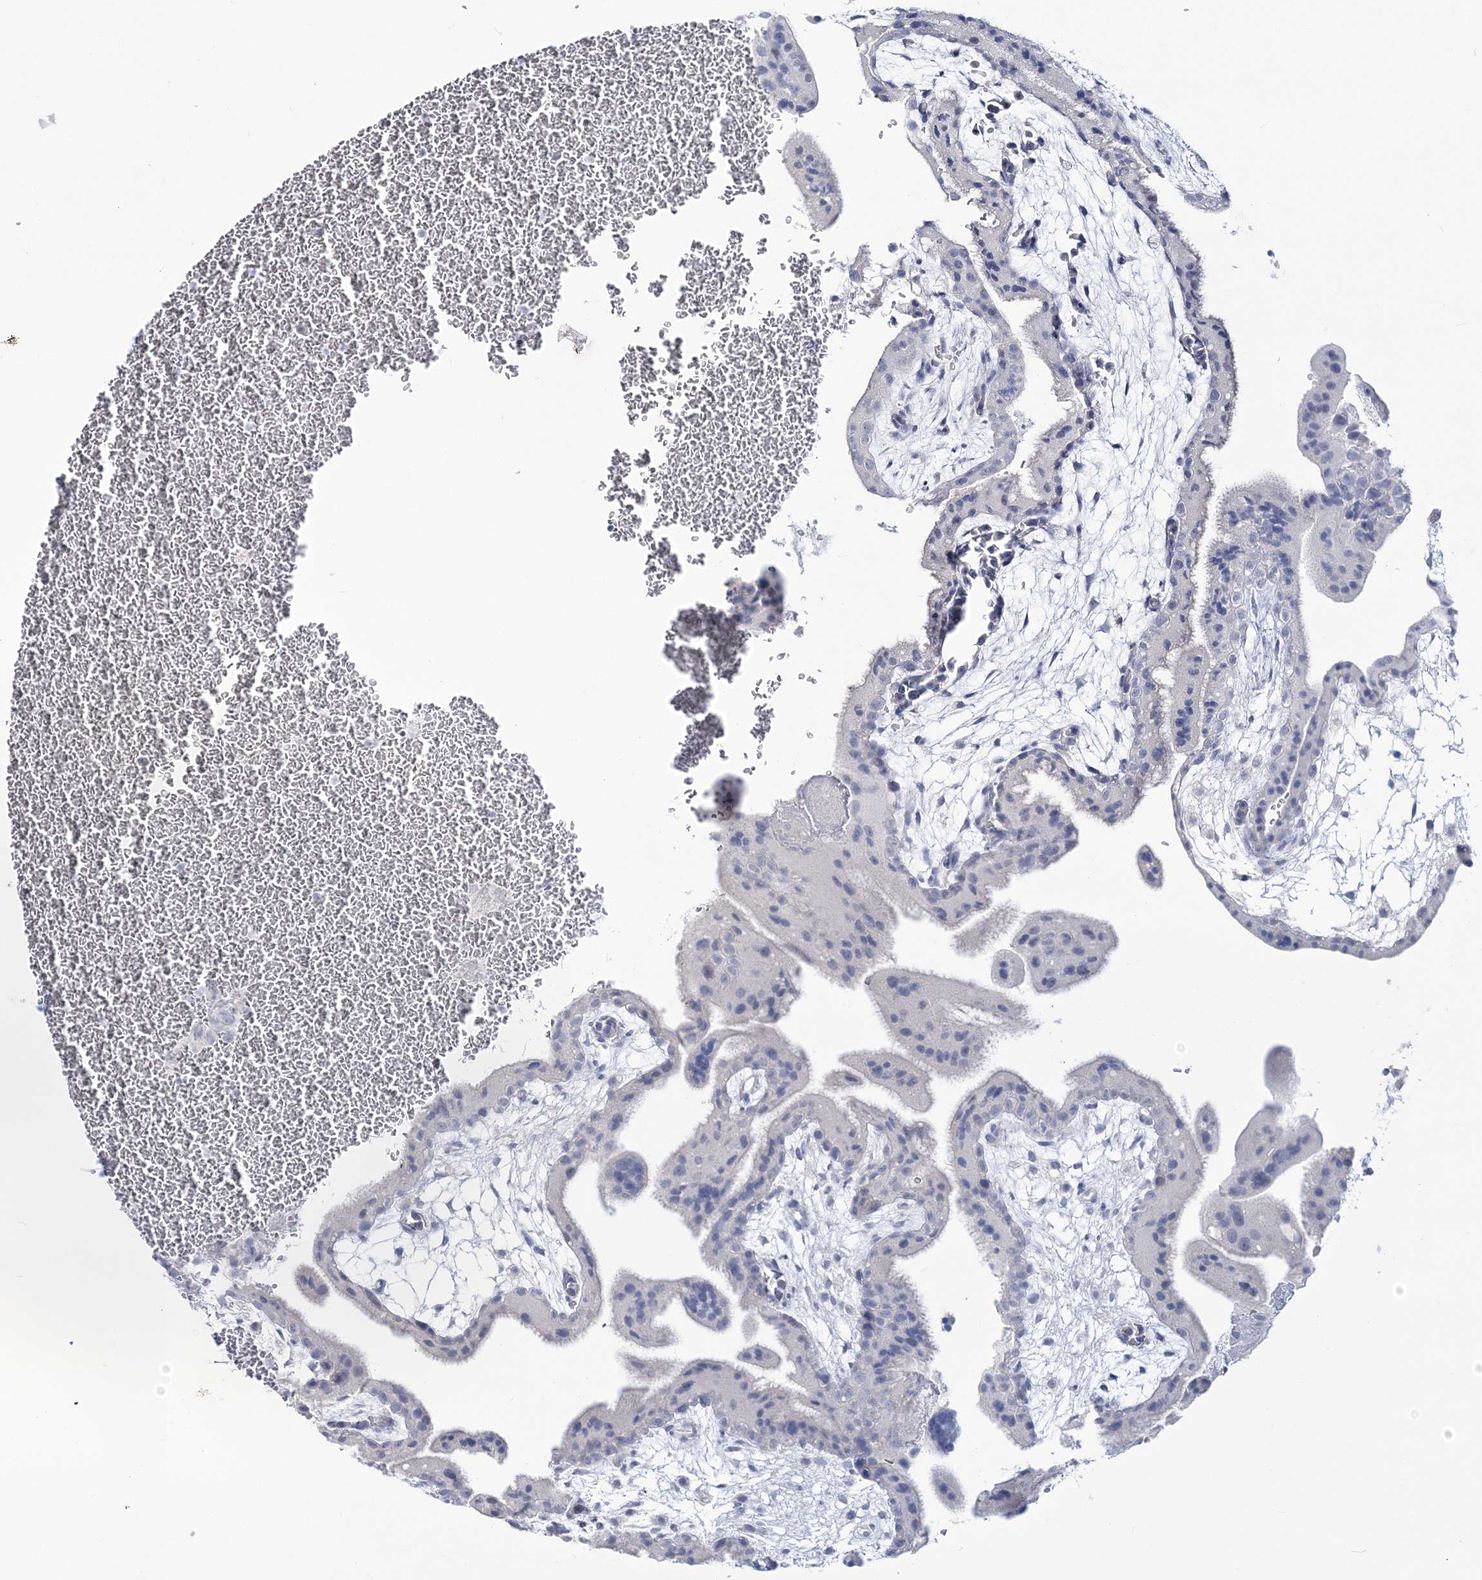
{"staining": {"intensity": "negative", "quantity": "none", "location": "none"}, "tissue": "placenta", "cell_type": "Decidual cells", "image_type": "normal", "snomed": [{"axis": "morphology", "description": "Normal tissue, NOS"}, {"axis": "topography", "description": "Placenta"}], "caption": "This is a micrograph of immunohistochemistry staining of benign placenta, which shows no expression in decidual cells.", "gene": "CYP3A4", "patient": {"sex": "female", "age": 35}}